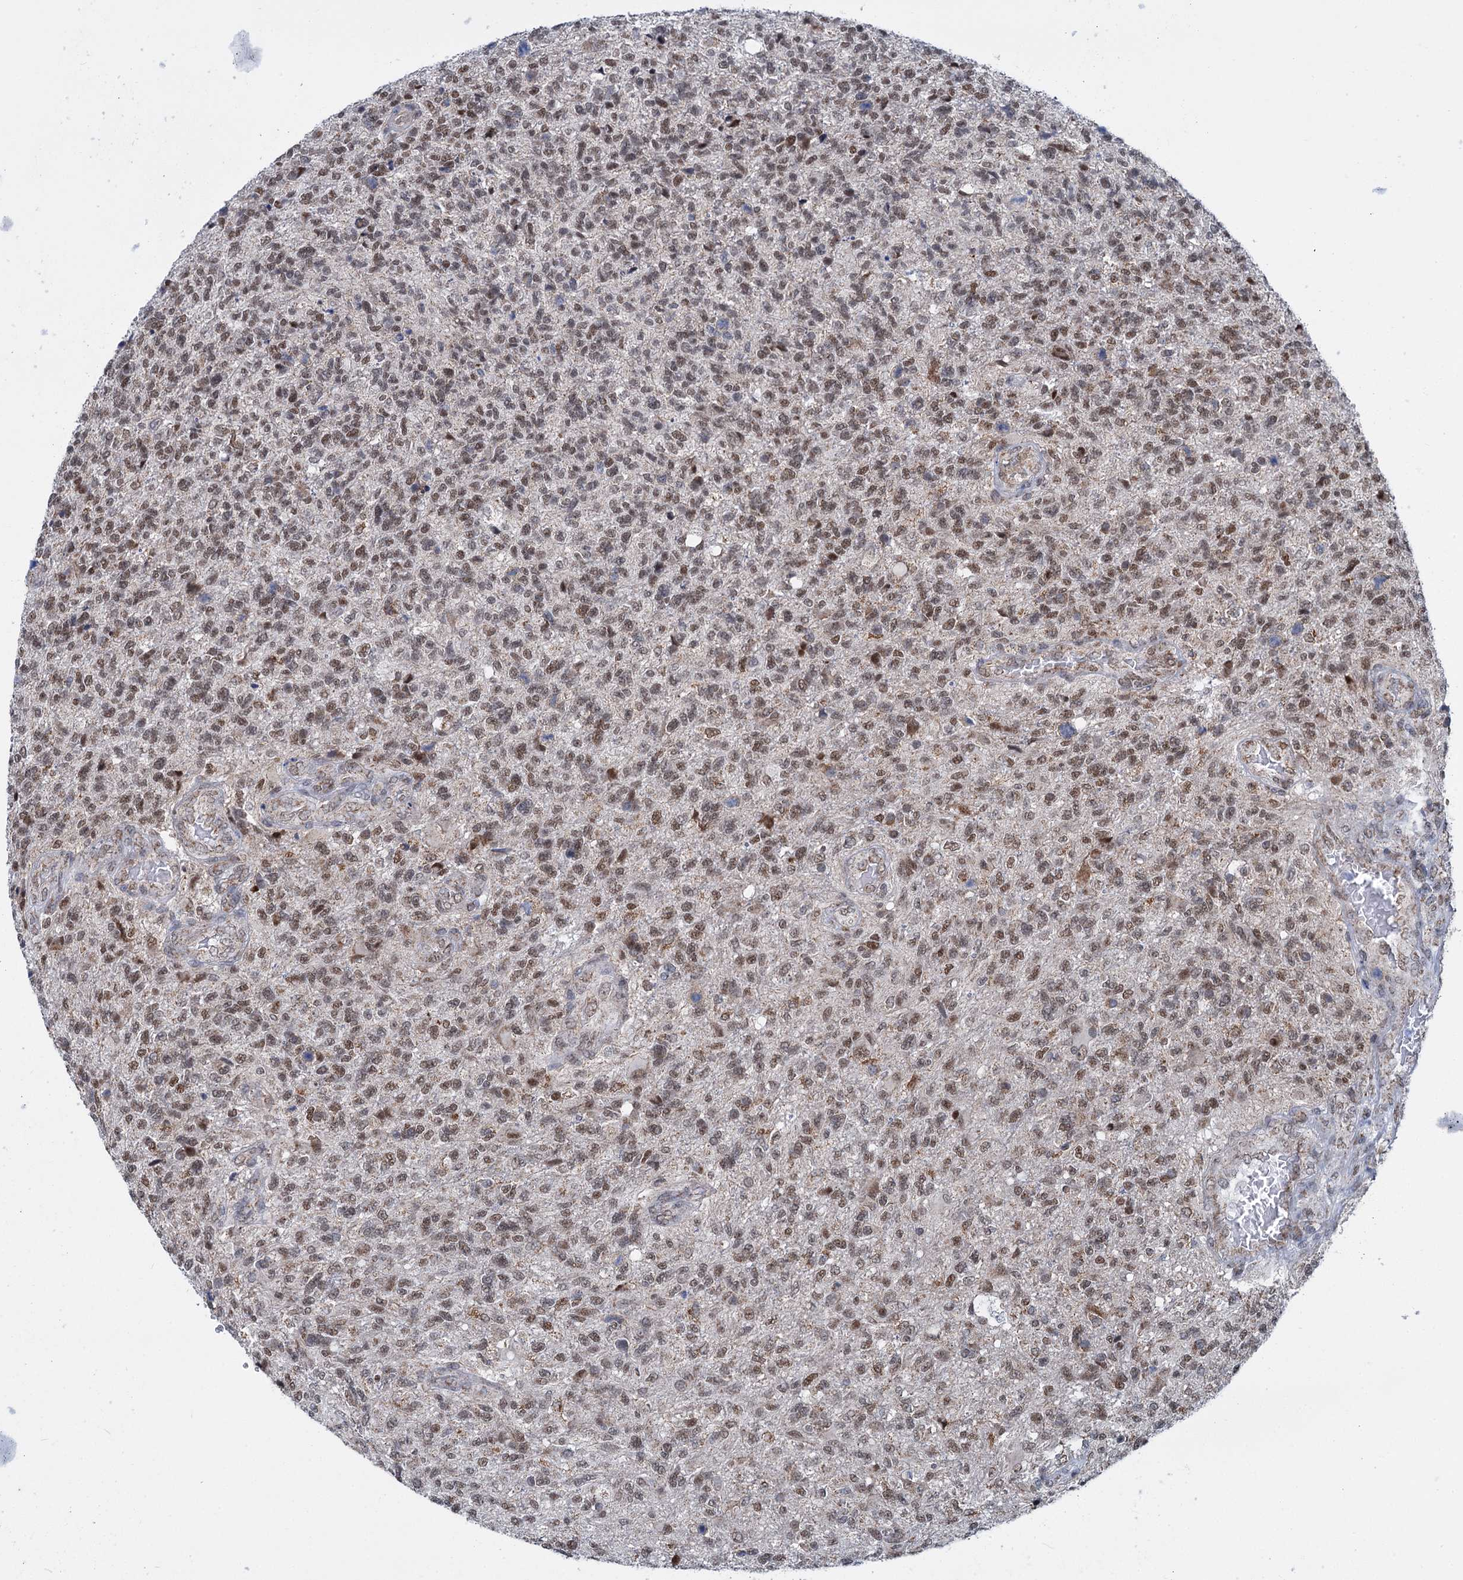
{"staining": {"intensity": "moderate", "quantity": ">75%", "location": "cytoplasmic/membranous,nuclear"}, "tissue": "glioma", "cell_type": "Tumor cells", "image_type": "cancer", "snomed": [{"axis": "morphology", "description": "Glioma, malignant, High grade"}, {"axis": "topography", "description": "Brain"}], "caption": "Malignant glioma (high-grade) stained for a protein (brown) displays moderate cytoplasmic/membranous and nuclear positive expression in approximately >75% of tumor cells.", "gene": "MORN3", "patient": {"sex": "male", "age": 56}}